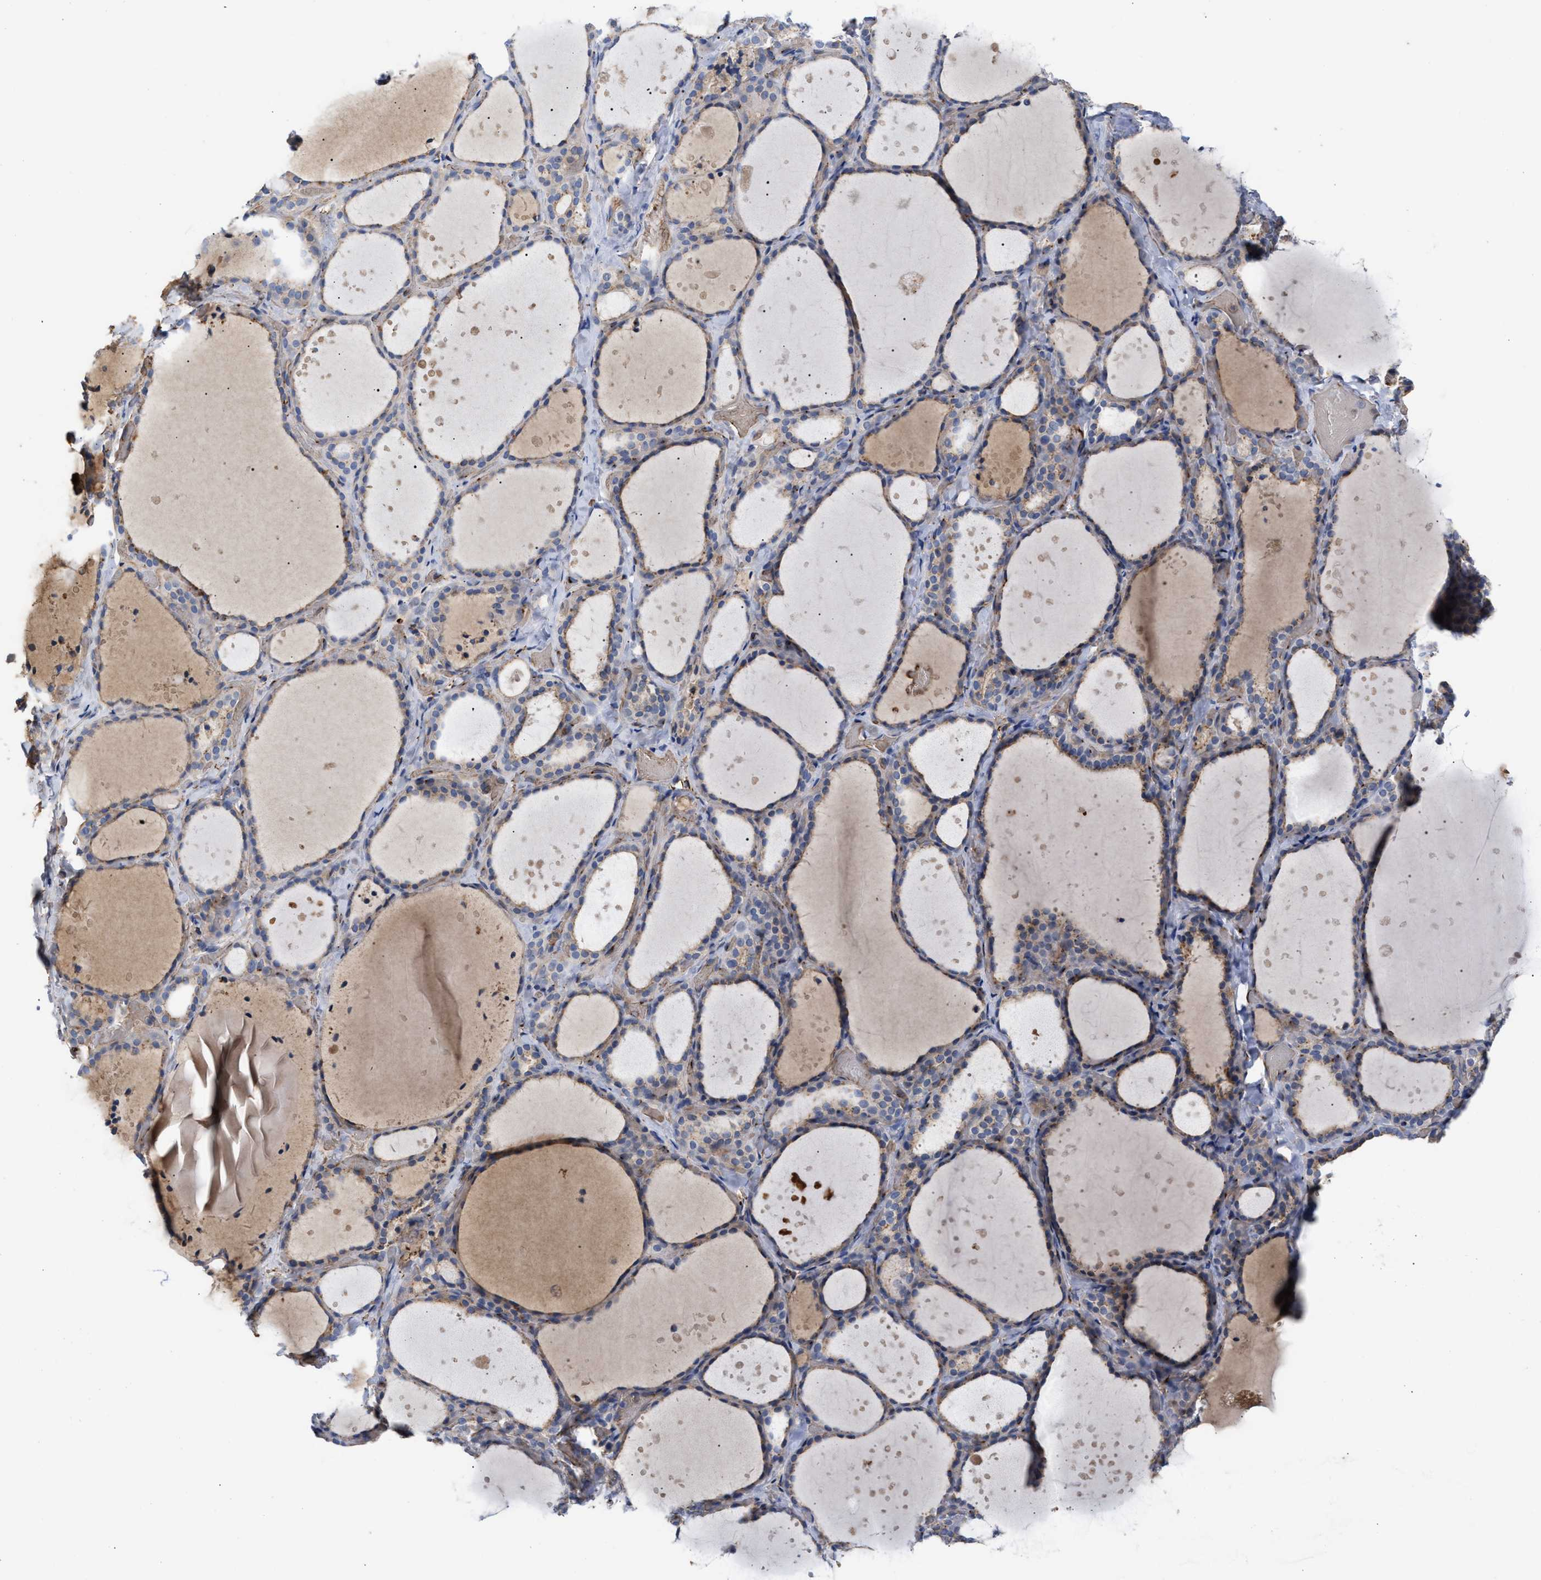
{"staining": {"intensity": "weak", "quantity": ">75%", "location": "cytoplasmic/membranous"}, "tissue": "thyroid gland", "cell_type": "Glandular cells", "image_type": "normal", "snomed": [{"axis": "morphology", "description": "Normal tissue, NOS"}, {"axis": "topography", "description": "Thyroid gland"}], "caption": "Immunohistochemistry (IHC) (DAB (3,3'-diaminobenzidine)) staining of normal human thyroid gland exhibits weak cytoplasmic/membranous protein positivity in about >75% of glandular cells. Using DAB (3,3'-diaminobenzidine) (brown) and hematoxylin (blue) stains, captured at high magnification using brightfield microscopy.", "gene": "CCL2", "patient": {"sex": "female", "age": 44}}